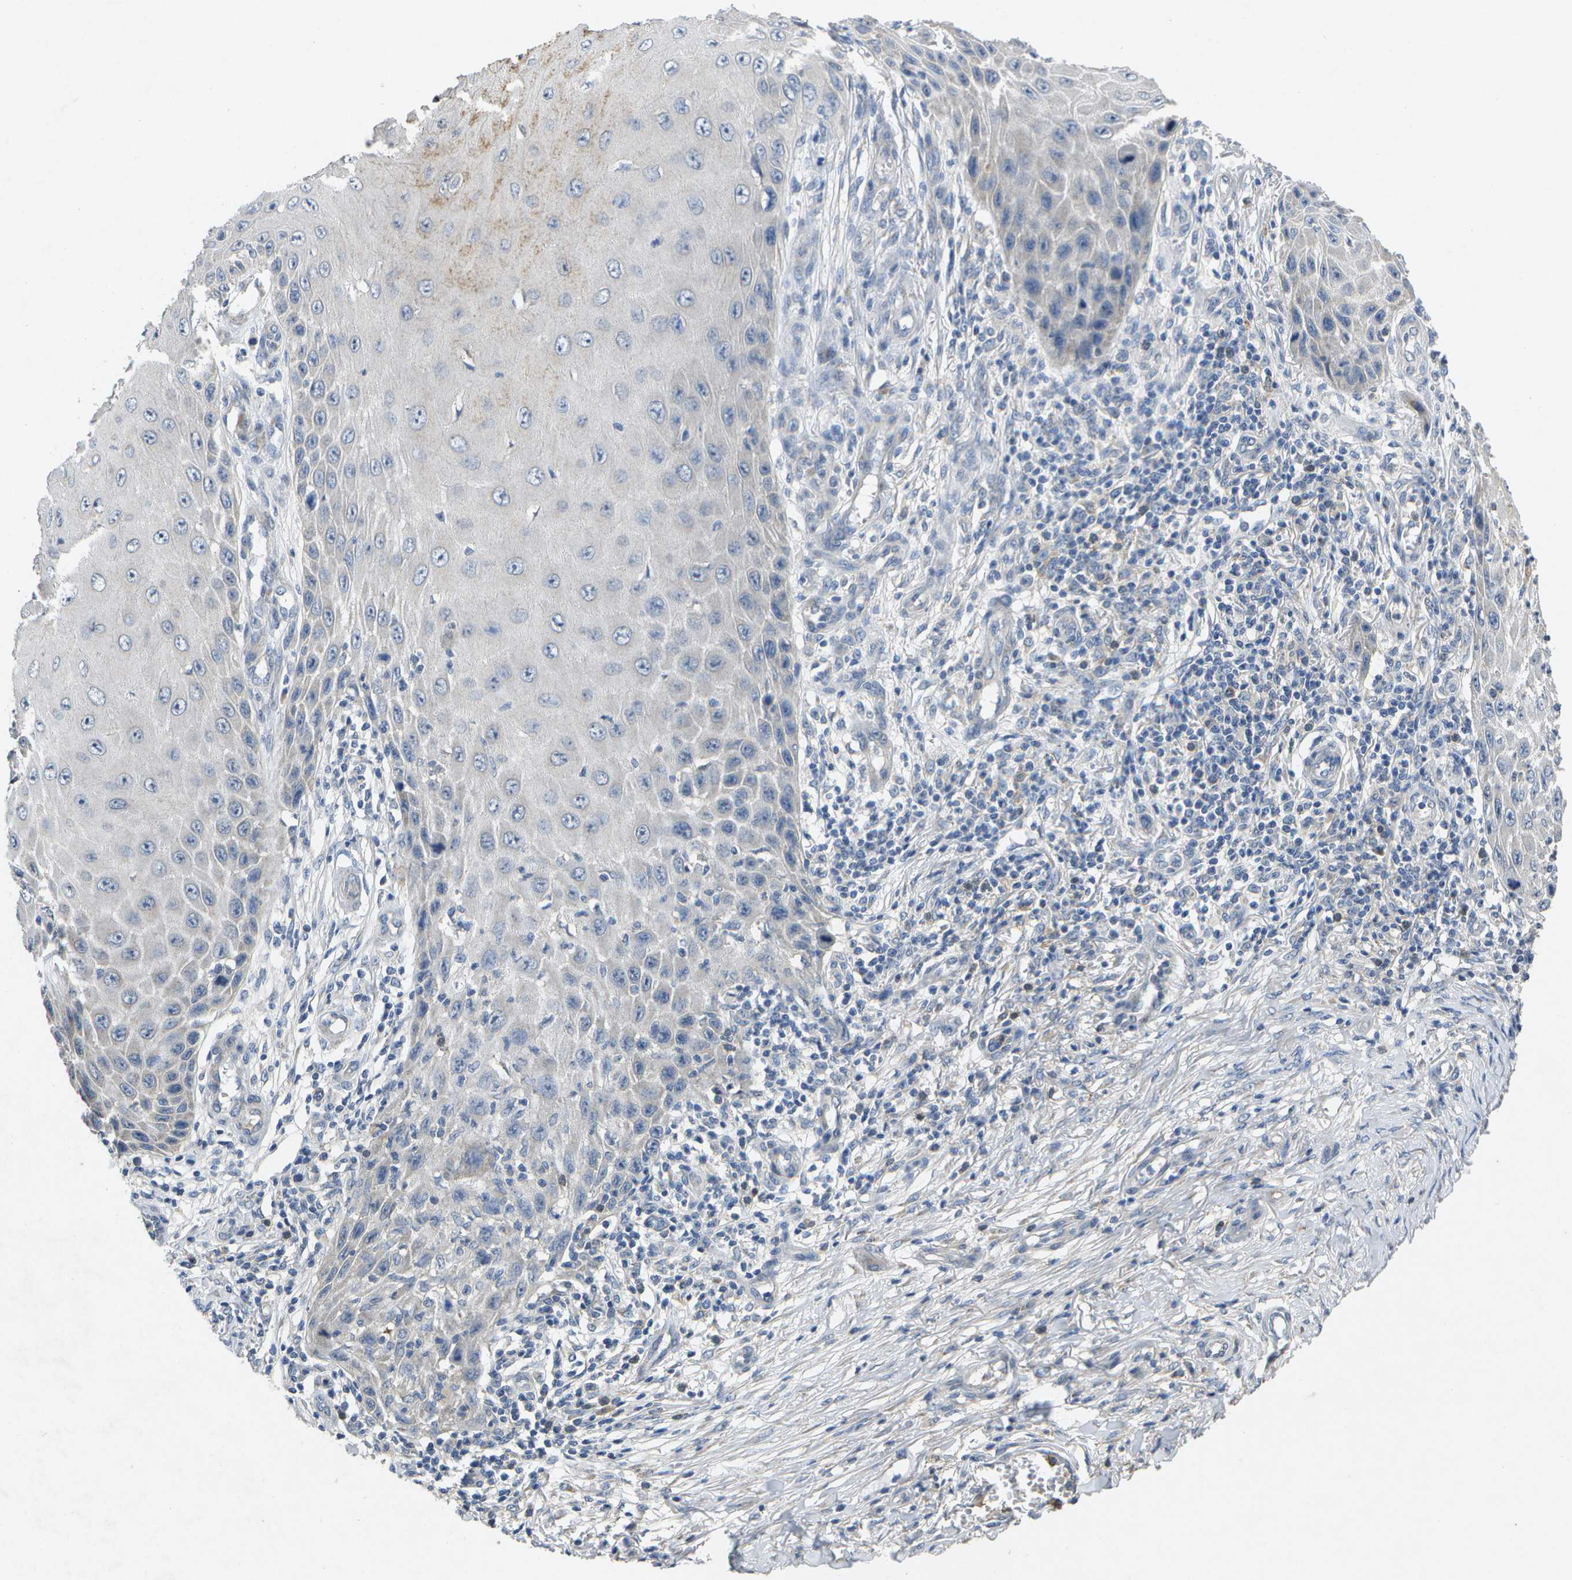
{"staining": {"intensity": "negative", "quantity": "none", "location": "none"}, "tissue": "skin cancer", "cell_type": "Tumor cells", "image_type": "cancer", "snomed": [{"axis": "morphology", "description": "Squamous cell carcinoma, NOS"}, {"axis": "topography", "description": "Skin"}], "caption": "IHC of skin cancer (squamous cell carcinoma) shows no staining in tumor cells. (Immunohistochemistry, brightfield microscopy, high magnification).", "gene": "KDELR1", "patient": {"sex": "female", "age": 73}}